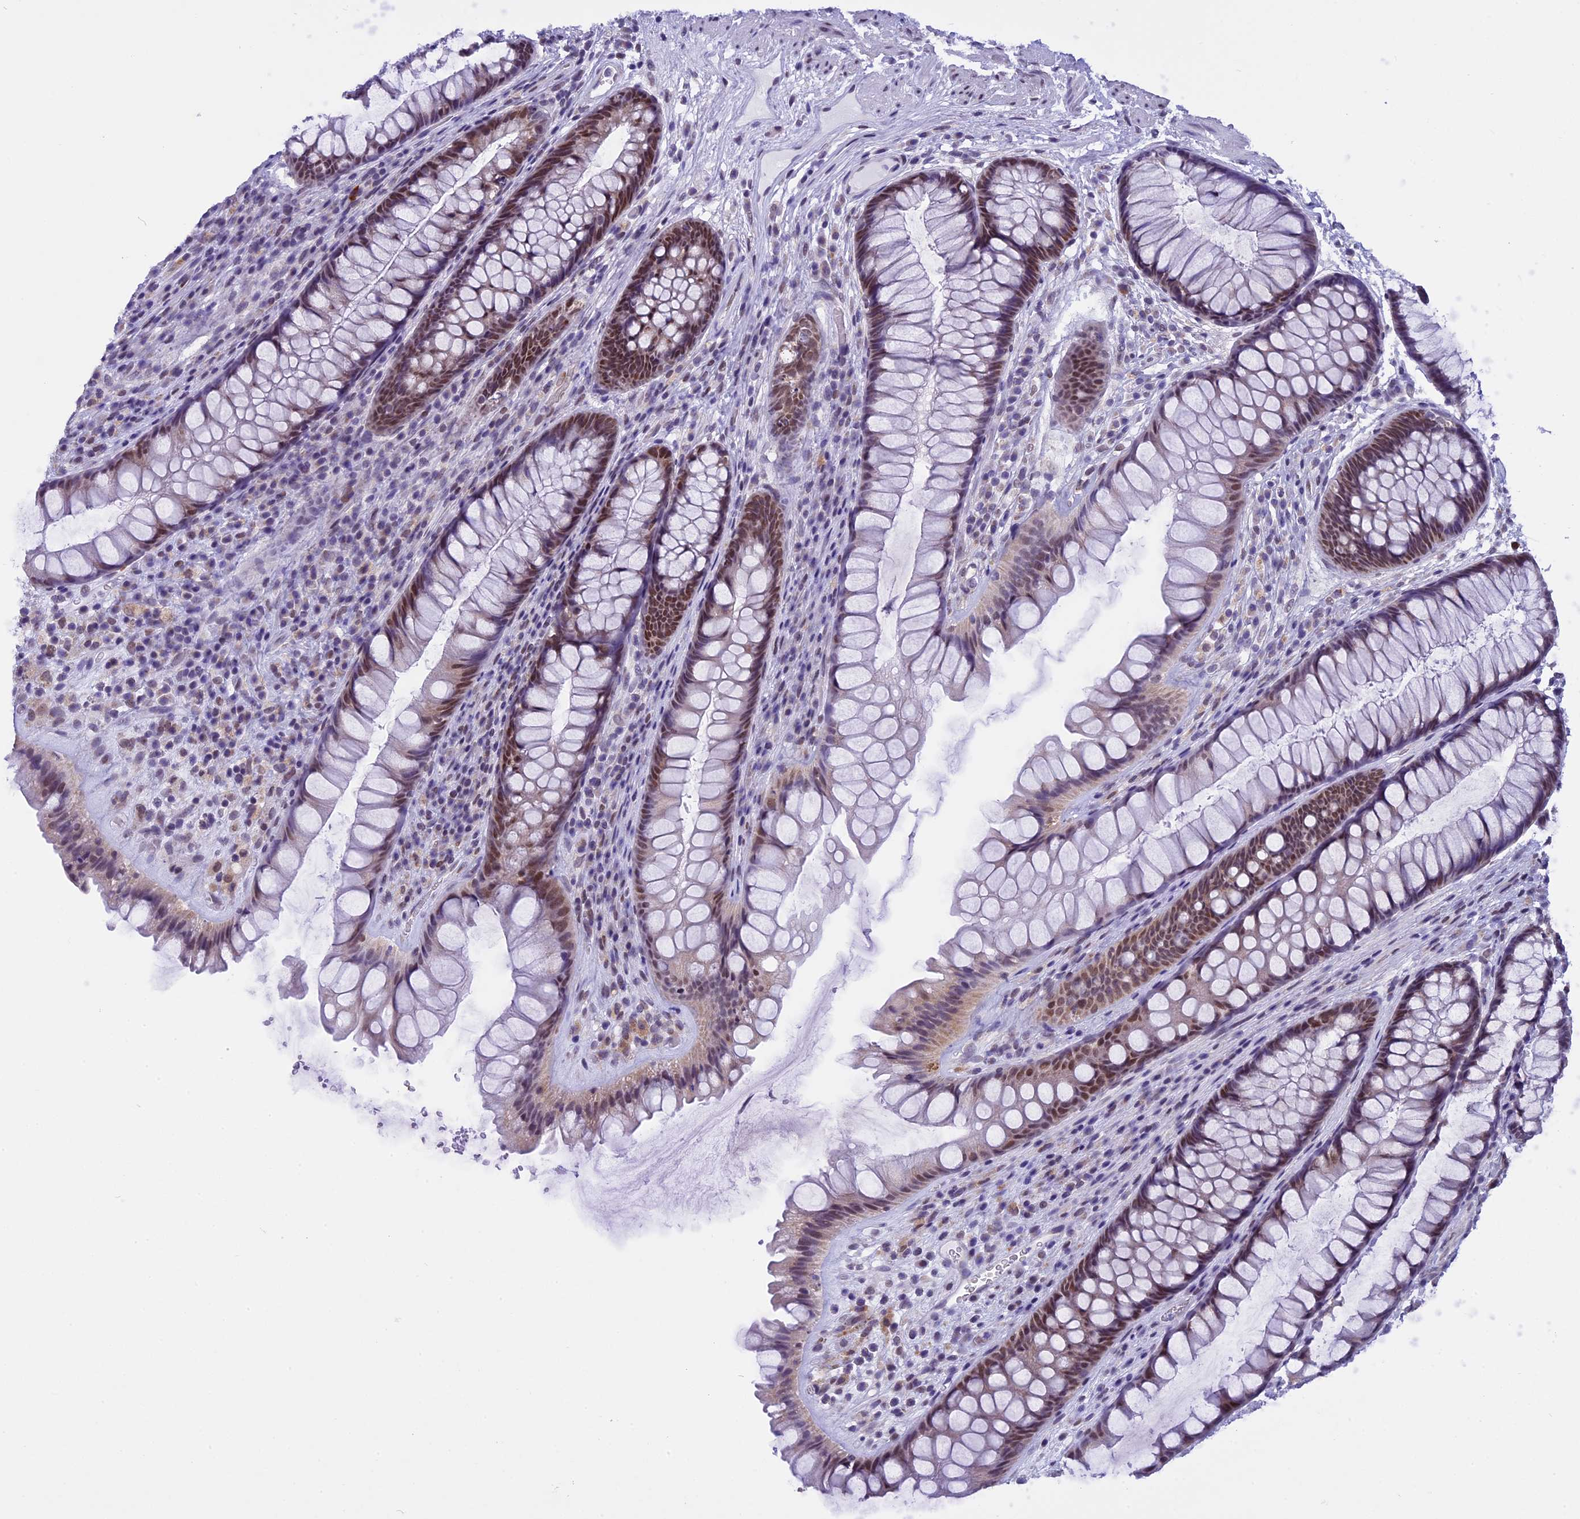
{"staining": {"intensity": "moderate", "quantity": ">75%", "location": "nuclear"}, "tissue": "rectum", "cell_type": "Glandular cells", "image_type": "normal", "snomed": [{"axis": "morphology", "description": "Normal tissue, NOS"}, {"axis": "topography", "description": "Rectum"}], "caption": "Glandular cells exhibit medium levels of moderate nuclear positivity in approximately >75% of cells in normal human rectum. The staining was performed using DAB, with brown indicating positive protein expression. Nuclei are stained blue with hematoxylin.", "gene": "ZNF317", "patient": {"sex": "male", "age": 74}}